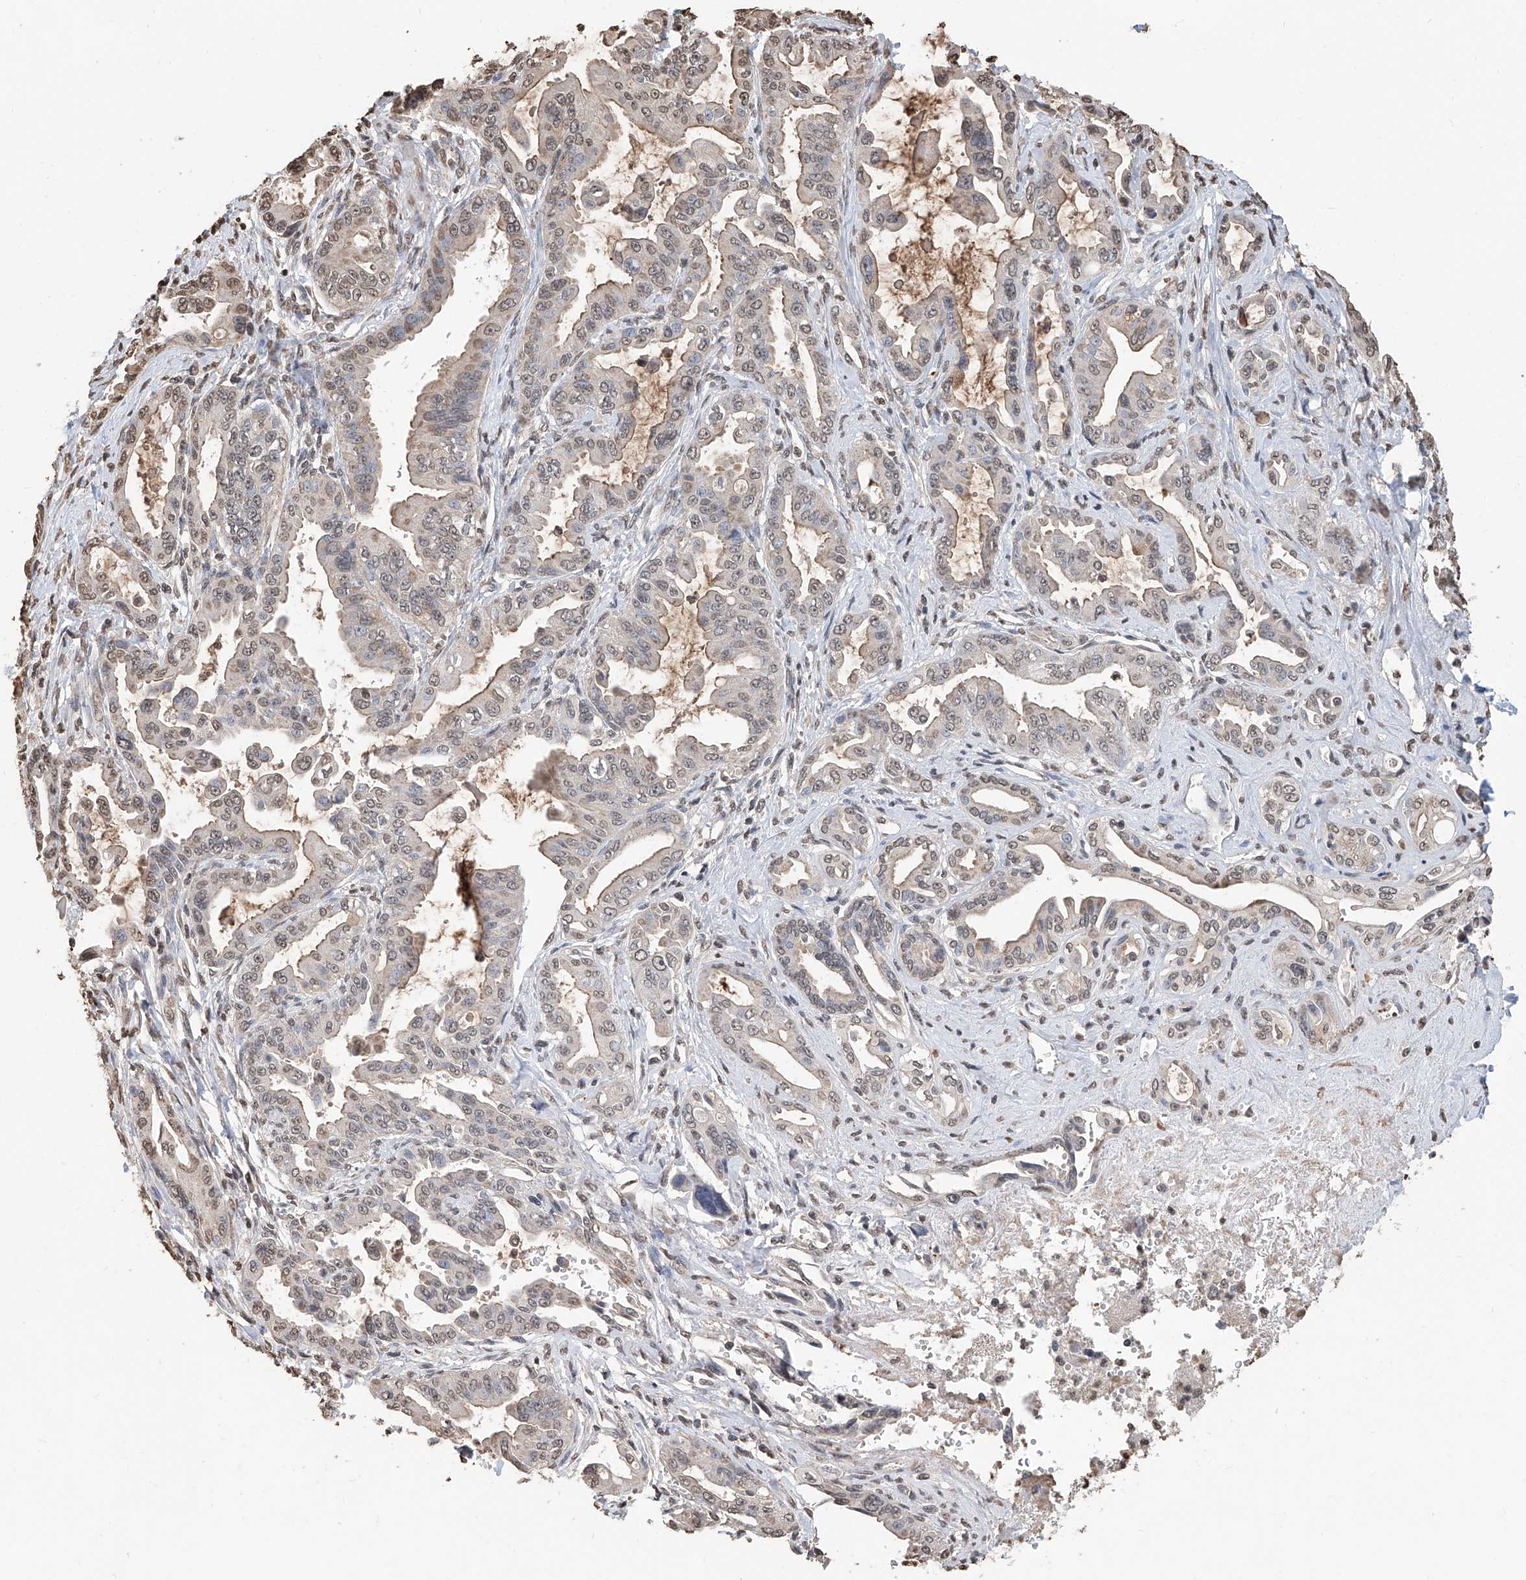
{"staining": {"intensity": "weak", "quantity": ">75%", "location": "cytoplasmic/membranous,nuclear"}, "tissue": "pancreatic cancer", "cell_type": "Tumor cells", "image_type": "cancer", "snomed": [{"axis": "morphology", "description": "Adenocarcinoma, NOS"}, {"axis": "topography", "description": "Pancreas"}], "caption": "This histopathology image exhibits IHC staining of human pancreatic cancer (adenocarcinoma), with low weak cytoplasmic/membranous and nuclear expression in approximately >75% of tumor cells.", "gene": "RP9", "patient": {"sex": "male", "age": 70}}